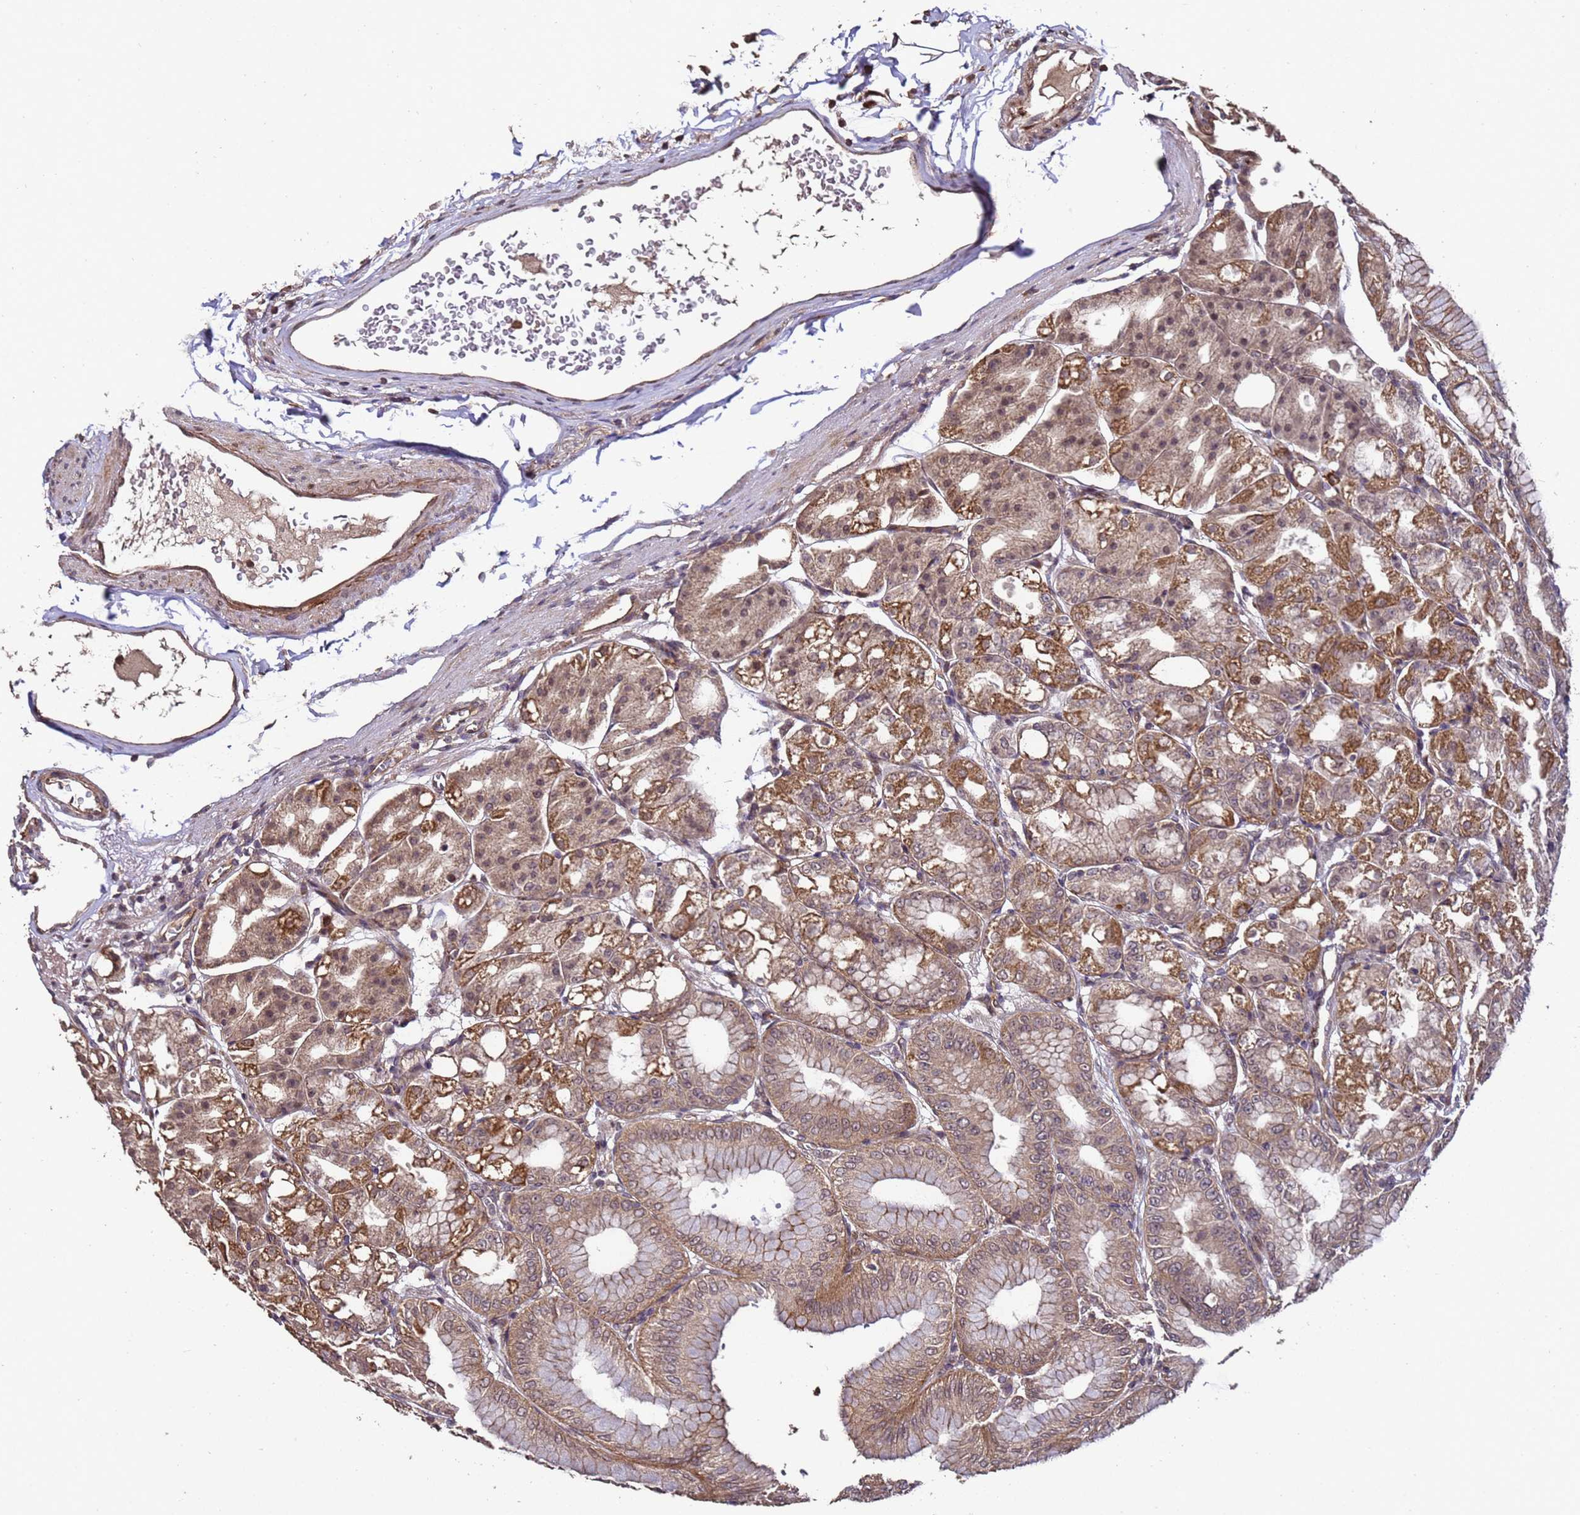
{"staining": {"intensity": "moderate", "quantity": ">75%", "location": "cytoplasmic/membranous,nuclear"}, "tissue": "stomach", "cell_type": "Glandular cells", "image_type": "normal", "snomed": [{"axis": "morphology", "description": "Normal tissue, NOS"}, {"axis": "topography", "description": "Stomach, lower"}], "caption": "Stomach was stained to show a protein in brown. There is medium levels of moderate cytoplasmic/membranous,nuclear staining in about >75% of glandular cells.", "gene": "PRODH", "patient": {"sex": "male", "age": 71}}